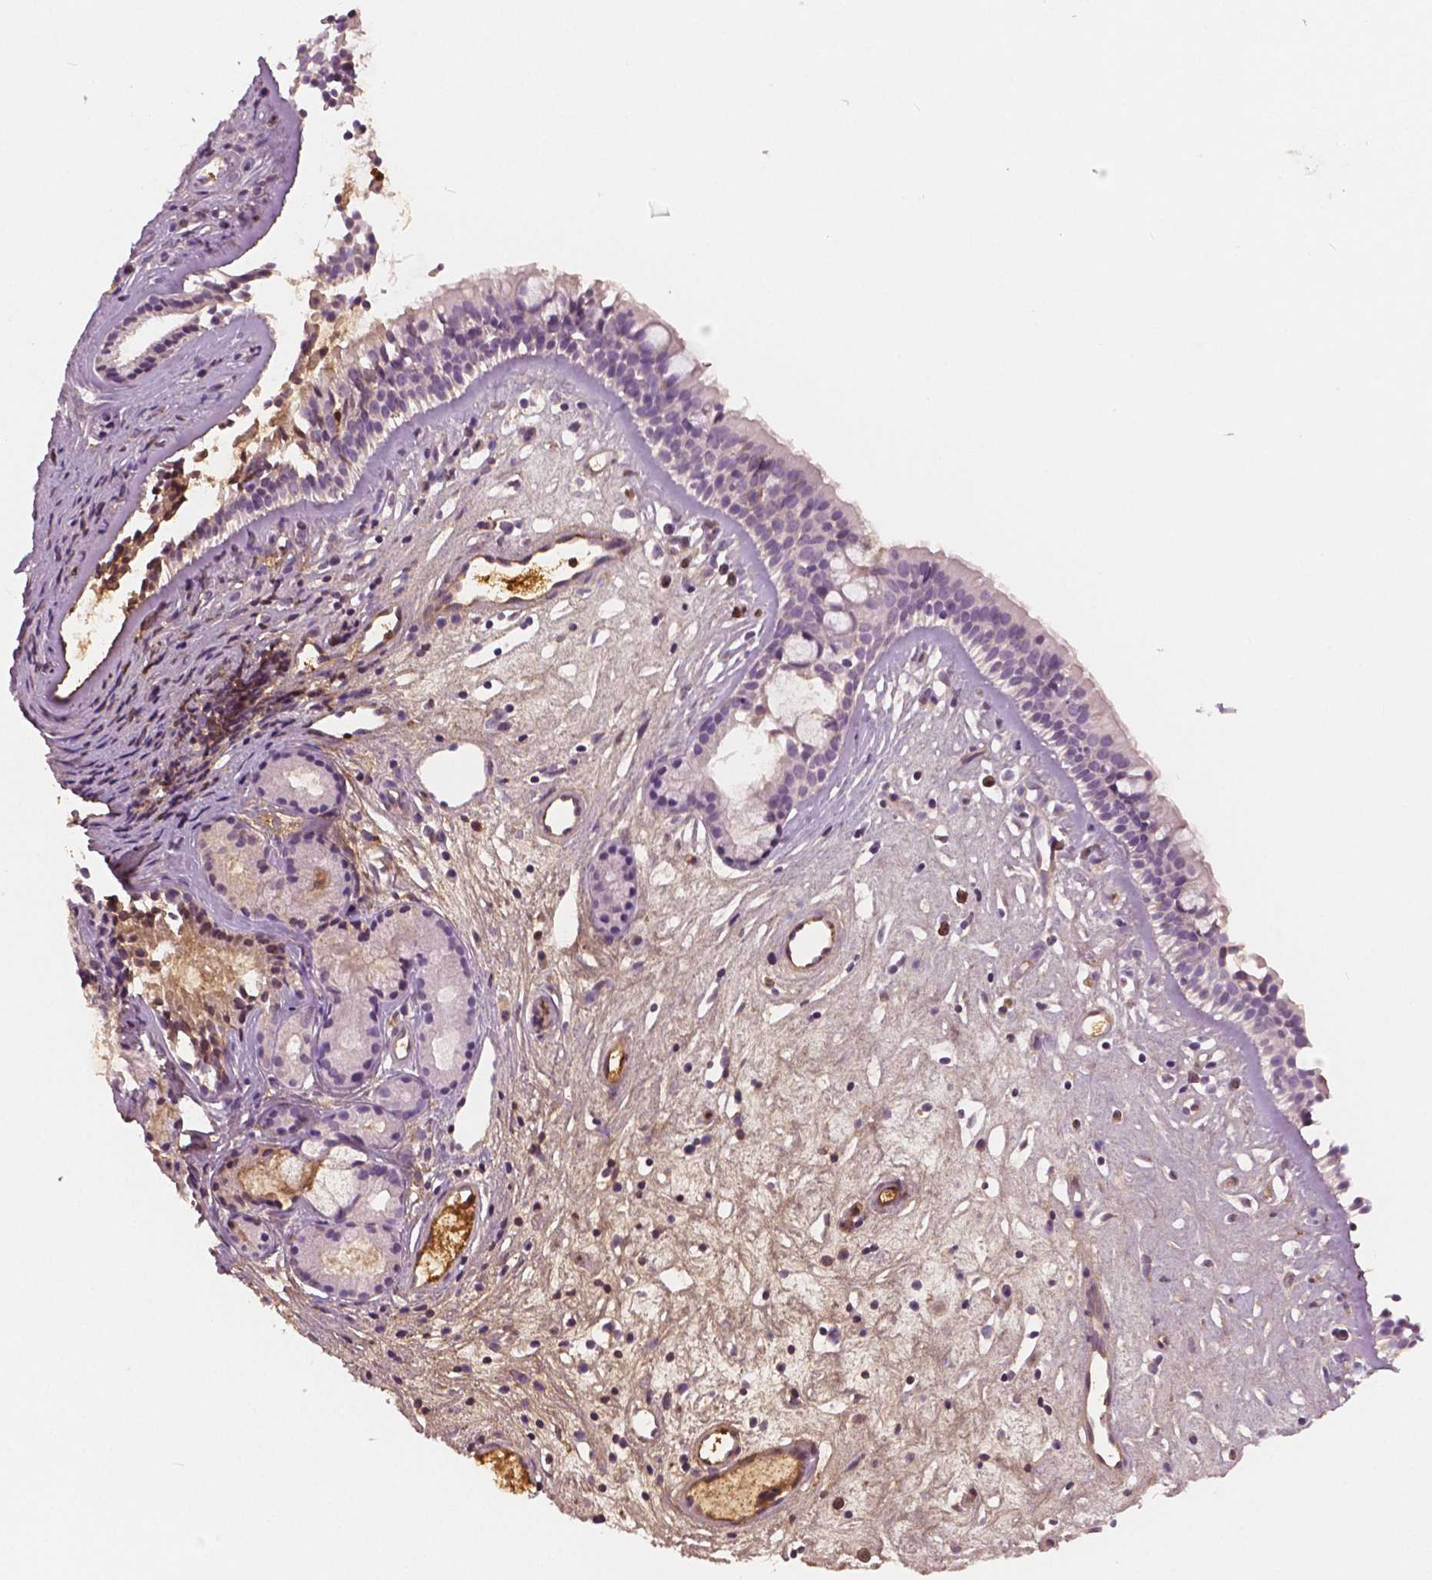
{"staining": {"intensity": "weak", "quantity": "<25%", "location": "cytoplasmic/membranous"}, "tissue": "nasopharynx", "cell_type": "Respiratory epithelial cells", "image_type": "normal", "snomed": [{"axis": "morphology", "description": "Normal tissue, NOS"}, {"axis": "topography", "description": "Nasopharynx"}], "caption": "Respiratory epithelial cells show no significant staining in unremarkable nasopharynx. Brightfield microscopy of immunohistochemistry (IHC) stained with DAB (3,3'-diaminobenzidine) (brown) and hematoxylin (blue), captured at high magnification.", "gene": "APOA4", "patient": {"sex": "female", "age": 52}}